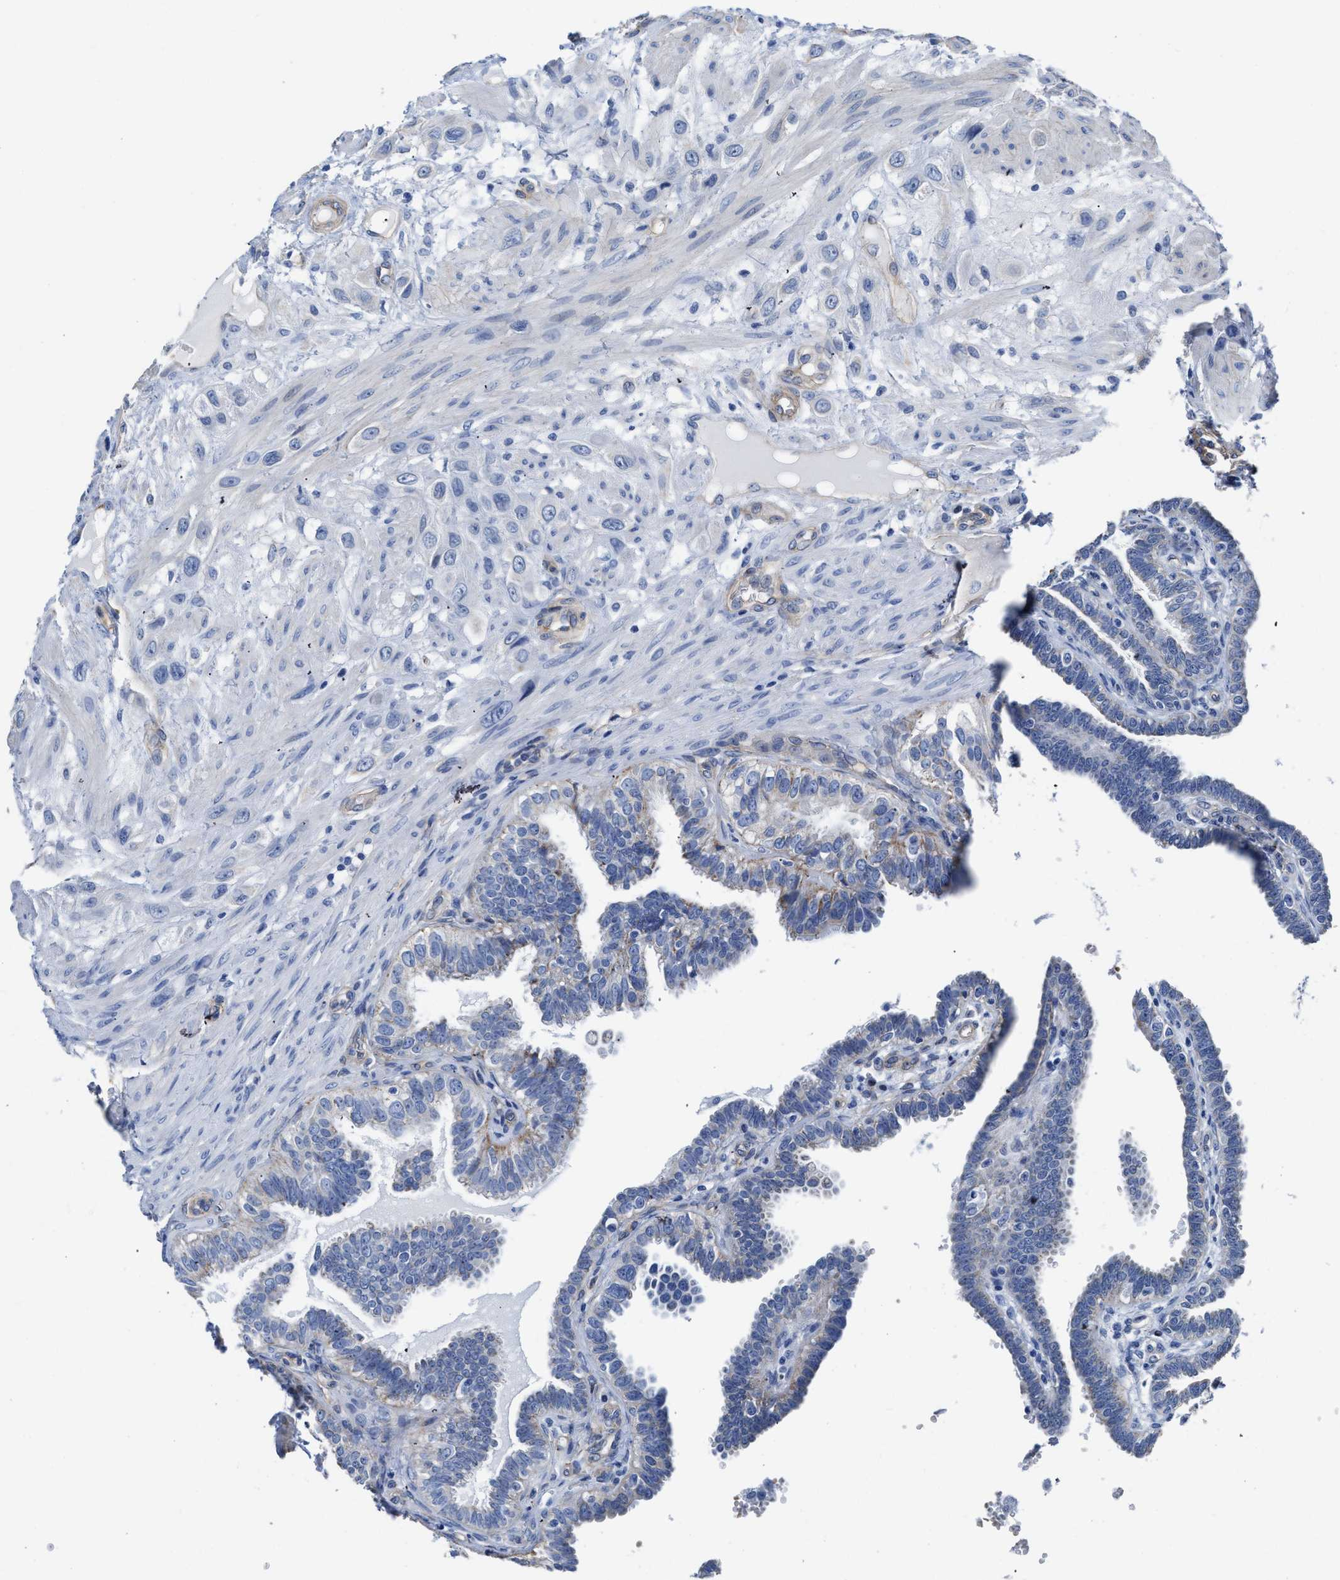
{"staining": {"intensity": "moderate", "quantity": "<25%", "location": "cytoplasmic/membranous"}, "tissue": "fallopian tube", "cell_type": "Glandular cells", "image_type": "normal", "snomed": [{"axis": "morphology", "description": "Normal tissue, NOS"}, {"axis": "topography", "description": "Fallopian tube"}, {"axis": "topography", "description": "Placenta"}], "caption": "Glandular cells exhibit low levels of moderate cytoplasmic/membranous expression in approximately <25% of cells in benign human fallopian tube. (IHC, brightfield microscopy, high magnification).", "gene": "KCNMB3", "patient": {"sex": "female", "age": 34}}